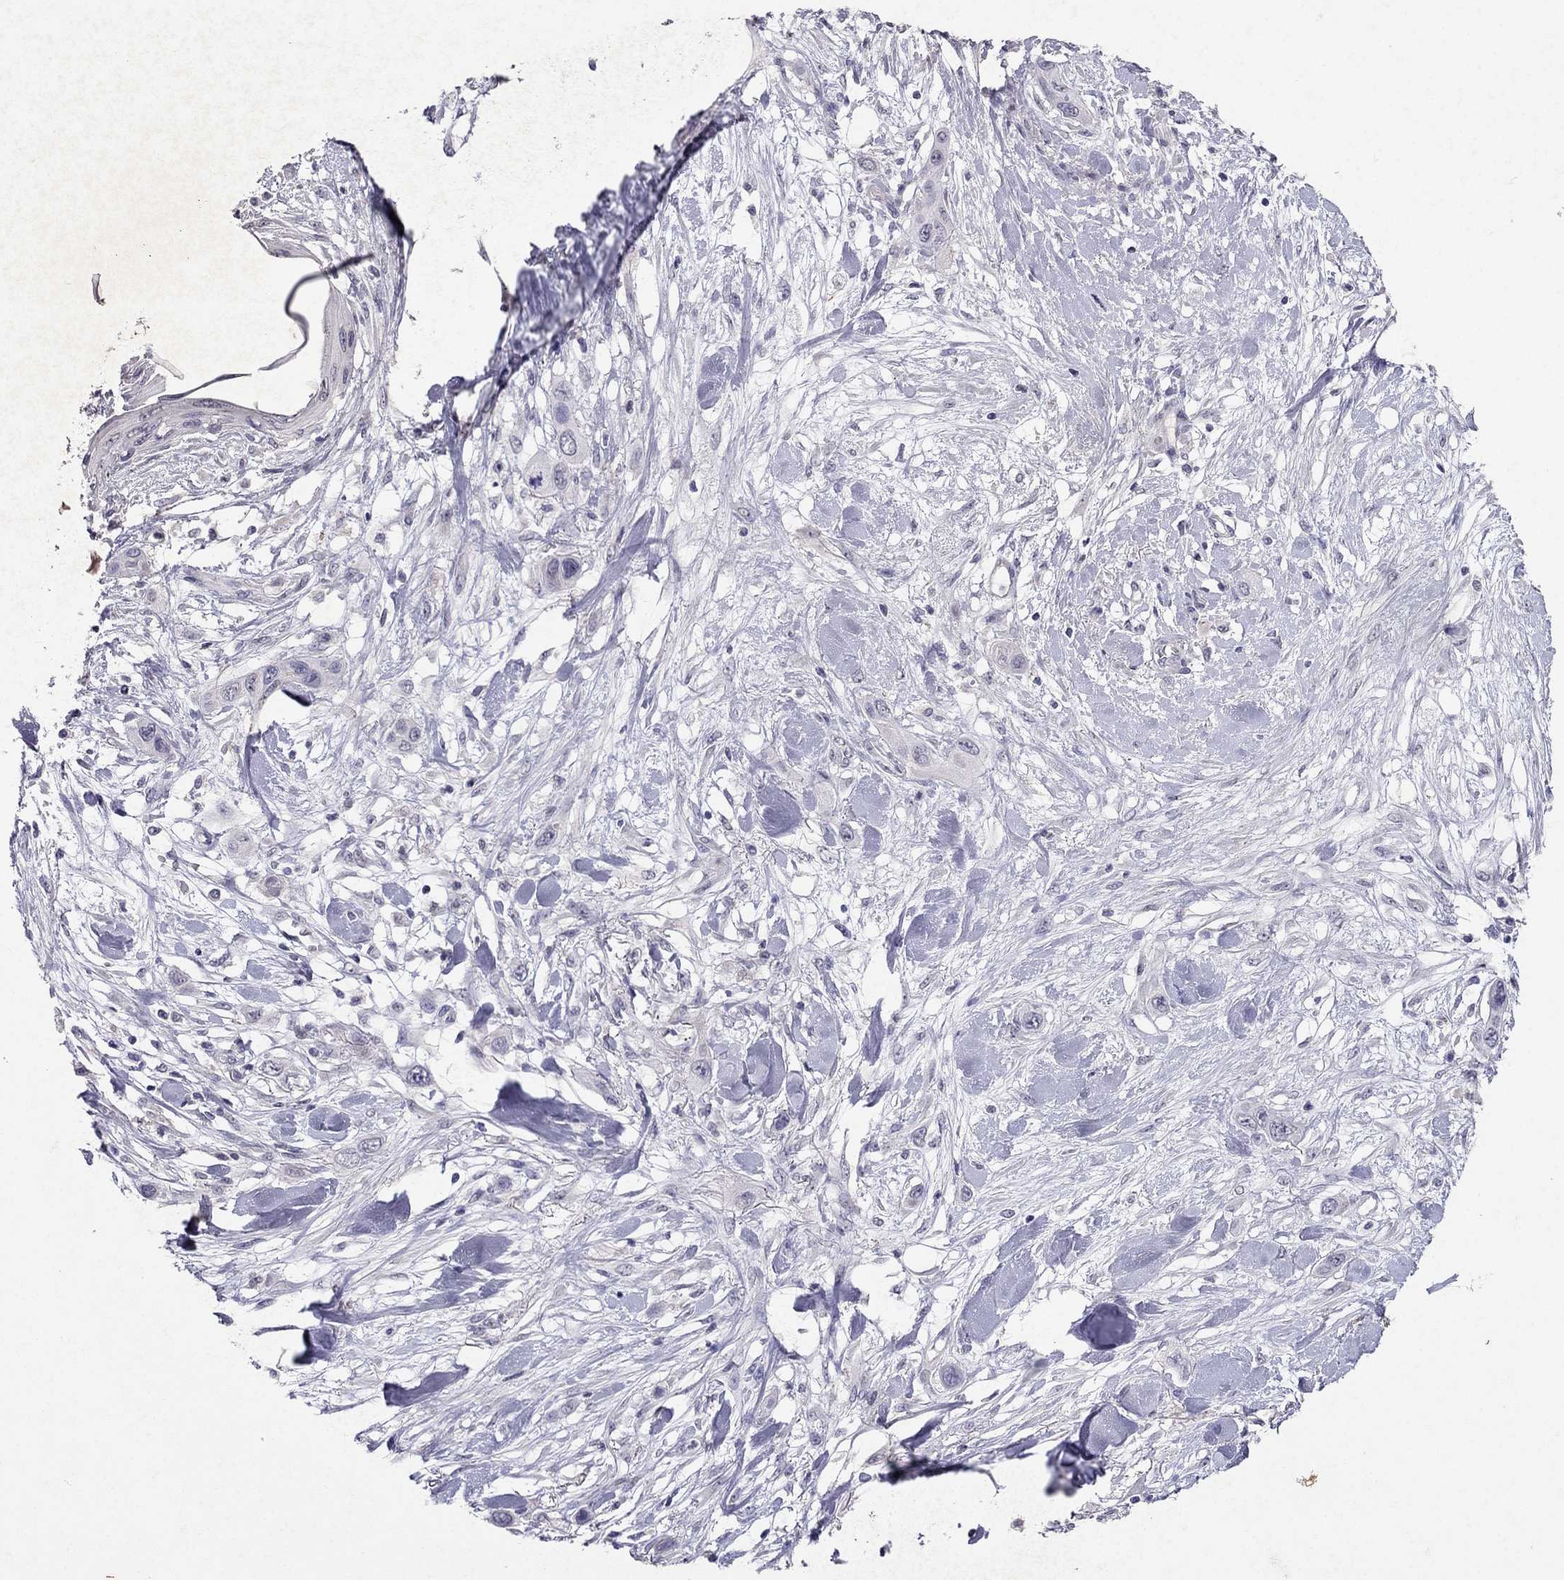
{"staining": {"intensity": "negative", "quantity": "none", "location": "none"}, "tissue": "skin cancer", "cell_type": "Tumor cells", "image_type": "cancer", "snomed": [{"axis": "morphology", "description": "Squamous cell carcinoma, NOS"}, {"axis": "topography", "description": "Skin"}], "caption": "Immunohistochemistry (IHC) photomicrograph of neoplastic tissue: human squamous cell carcinoma (skin) stained with DAB reveals no significant protein staining in tumor cells.", "gene": "FST", "patient": {"sex": "male", "age": 79}}